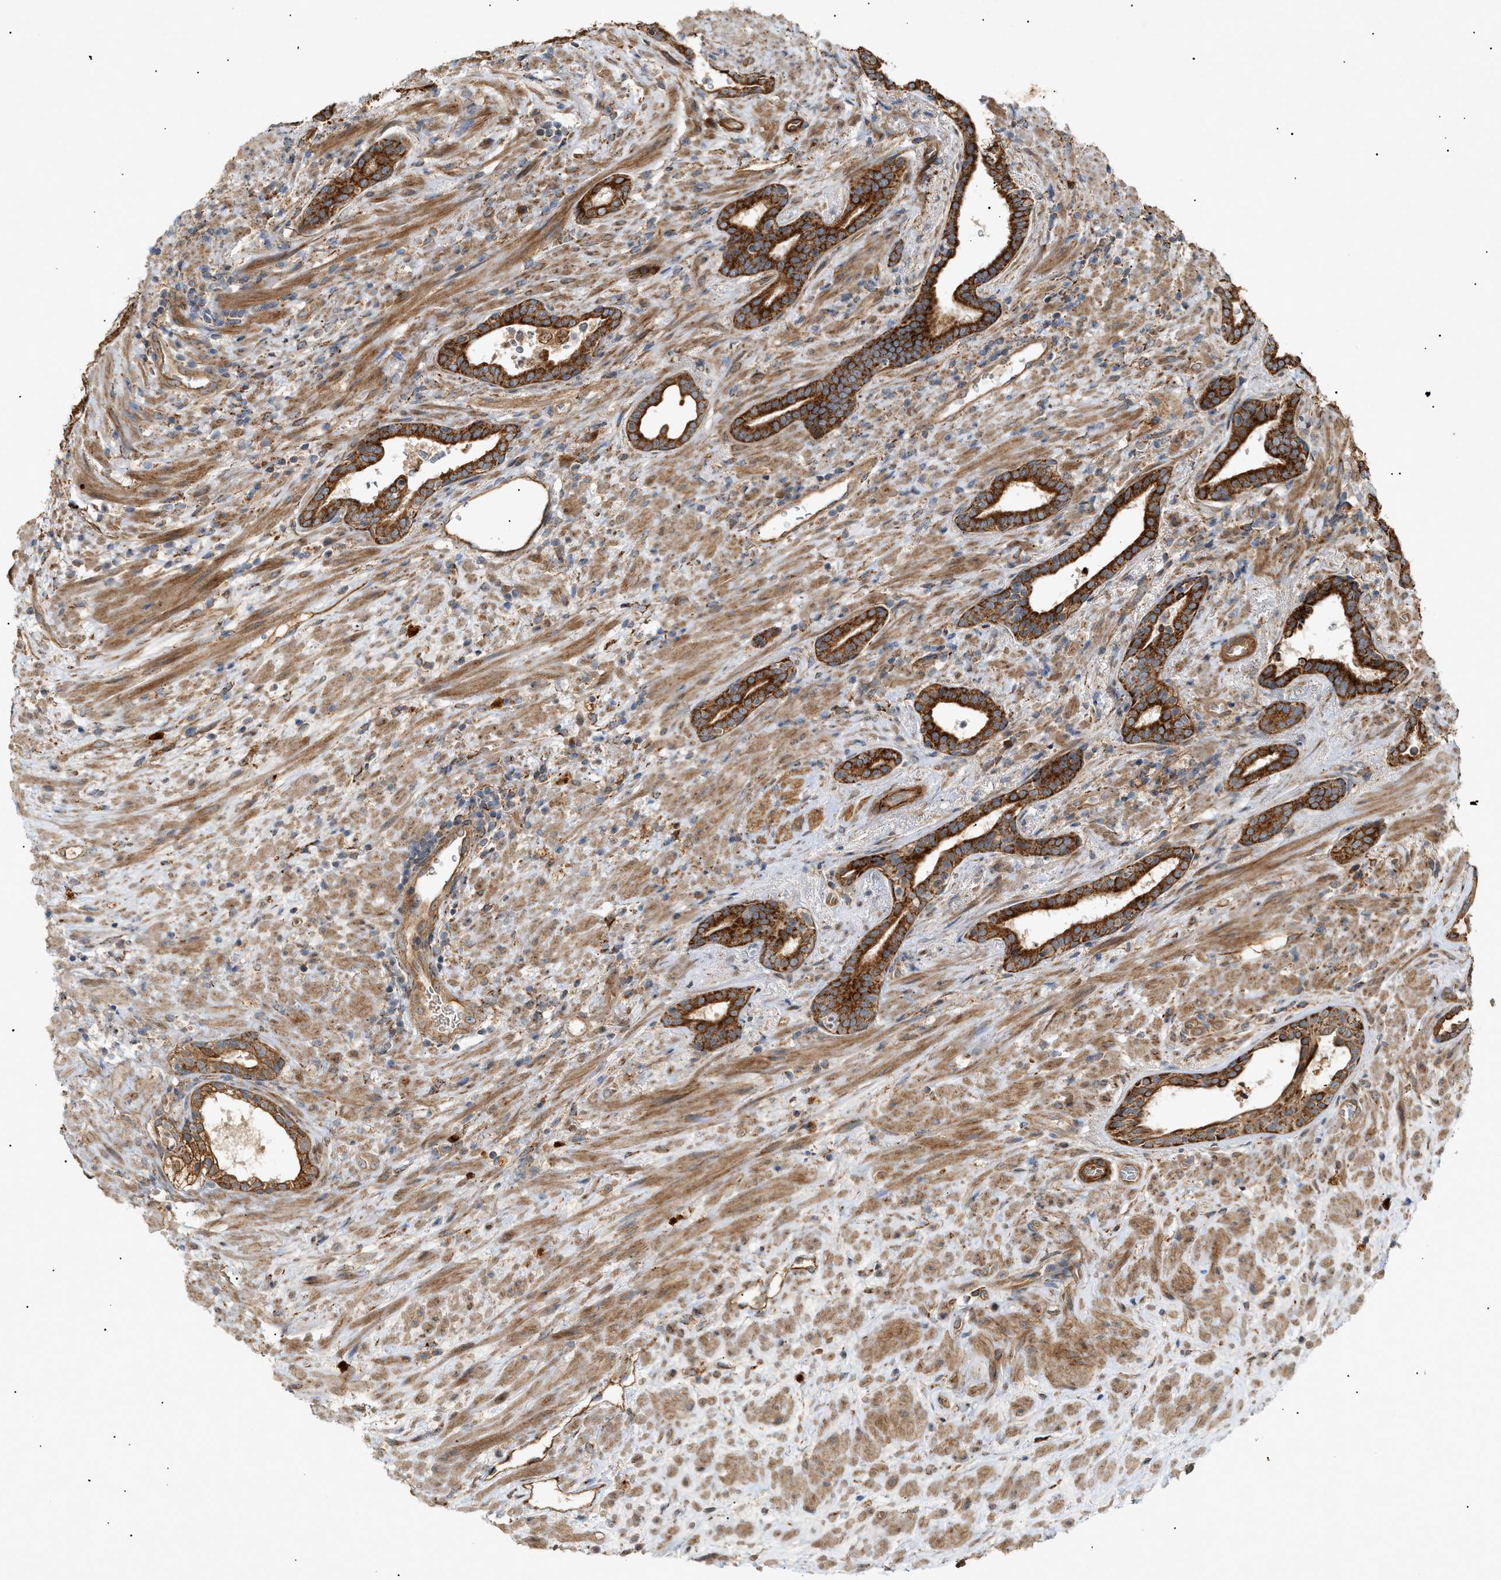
{"staining": {"intensity": "strong", "quantity": ">75%", "location": "cytoplasmic/membranous"}, "tissue": "prostate cancer", "cell_type": "Tumor cells", "image_type": "cancer", "snomed": [{"axis": "morphology", "description": "Adenocarcinoma, High grade"}, {"axis": "topography", "description": "Prostate"}], "caption": "Immunohistochemistry histopathology image of human prostate adenocarcinoma (high-grade) stained for a protein (brown), which reveals high levels of strong cytoplasmic/membranous staining in approximately >75% of tumor cells.", "gene": "MTCH1", "patient": {"sex": "male", "age": 71}}